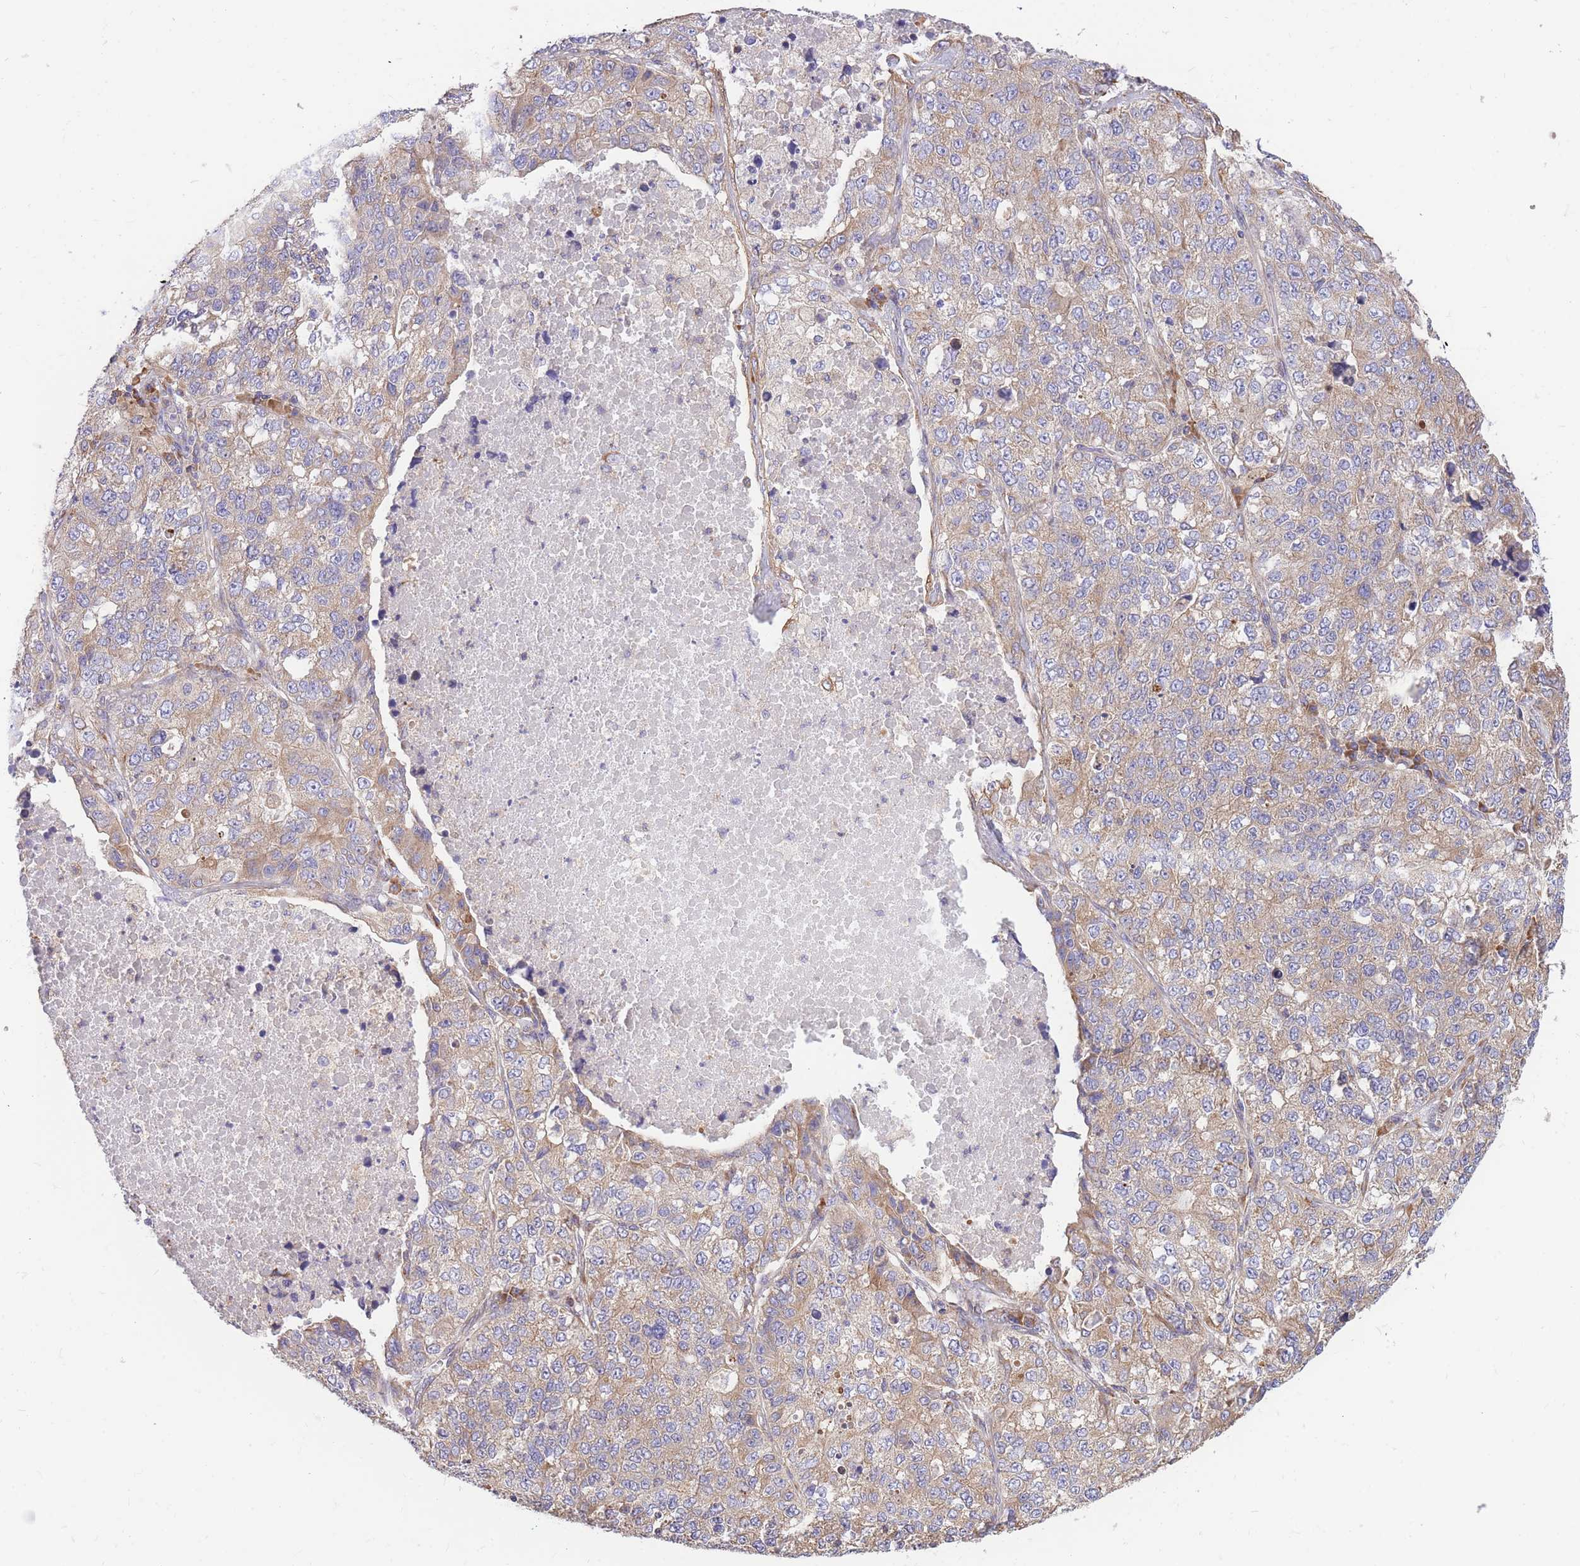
{"staining": {"intensity": "weak", "quantity": ">75%", "location": "cytoplasmic/membranous"}, "tissue": "lung cancer", "cell_type": "Tumor cells", "image_type": "cancer", "snomed": [{"axis": "morphology", "description": "Adenocarcinoma, NOS"}, {"axis": "topography", "description": "Lung"}], "caption": "High-power microscopy captured an IHC micrograph of adenocarcinoma (lung), revealing weak cytoplasmic/membranous staining in approximately >75% of tumor cells. (Brightfield microscopy of DAB IHC at high magnification).", "gene": "GBP7", "patient": {"sex": "male", "age": 49}}